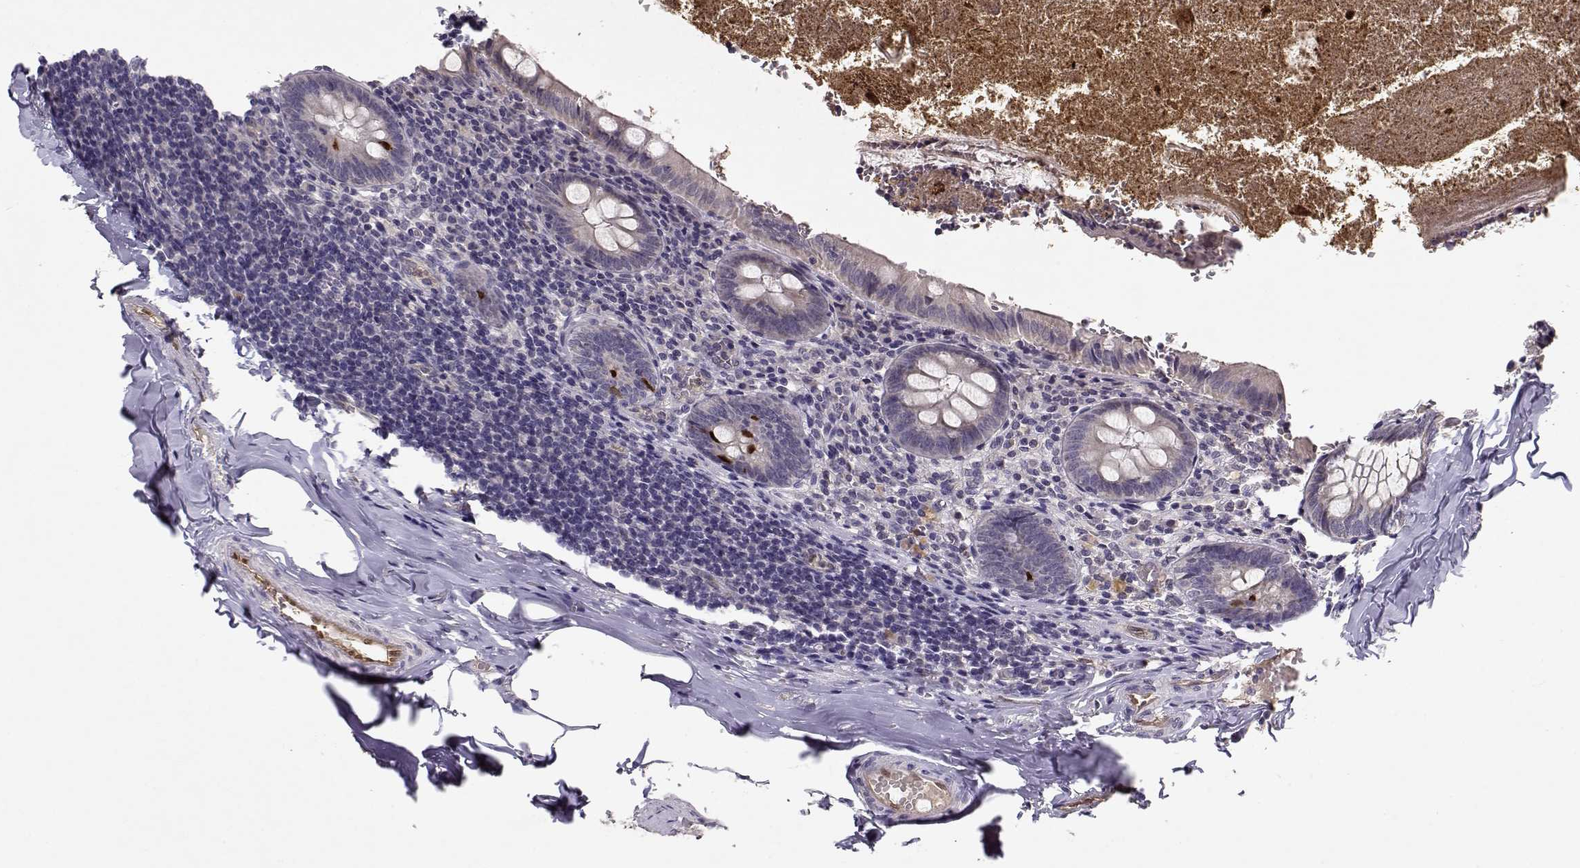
{"staining": {"intensity": "strong", "quantity": "<25%", "location": "cytoplasmic/membranous"}, "tissue": "appendix", "cell_type": "Glandular cells", "image_type": "normal", "snomed": [{"axis": "morphology", "description": "Normal tissue, NOS"}, {"axis": "topography", "description": "Appendix"}], "caption": "Strong cytoplasmic/membranous staining is identified in approximately <25% of glandular cells in normal appendix.", "gene": "BMX", "patient": {"sex": "female", "age": 23}}